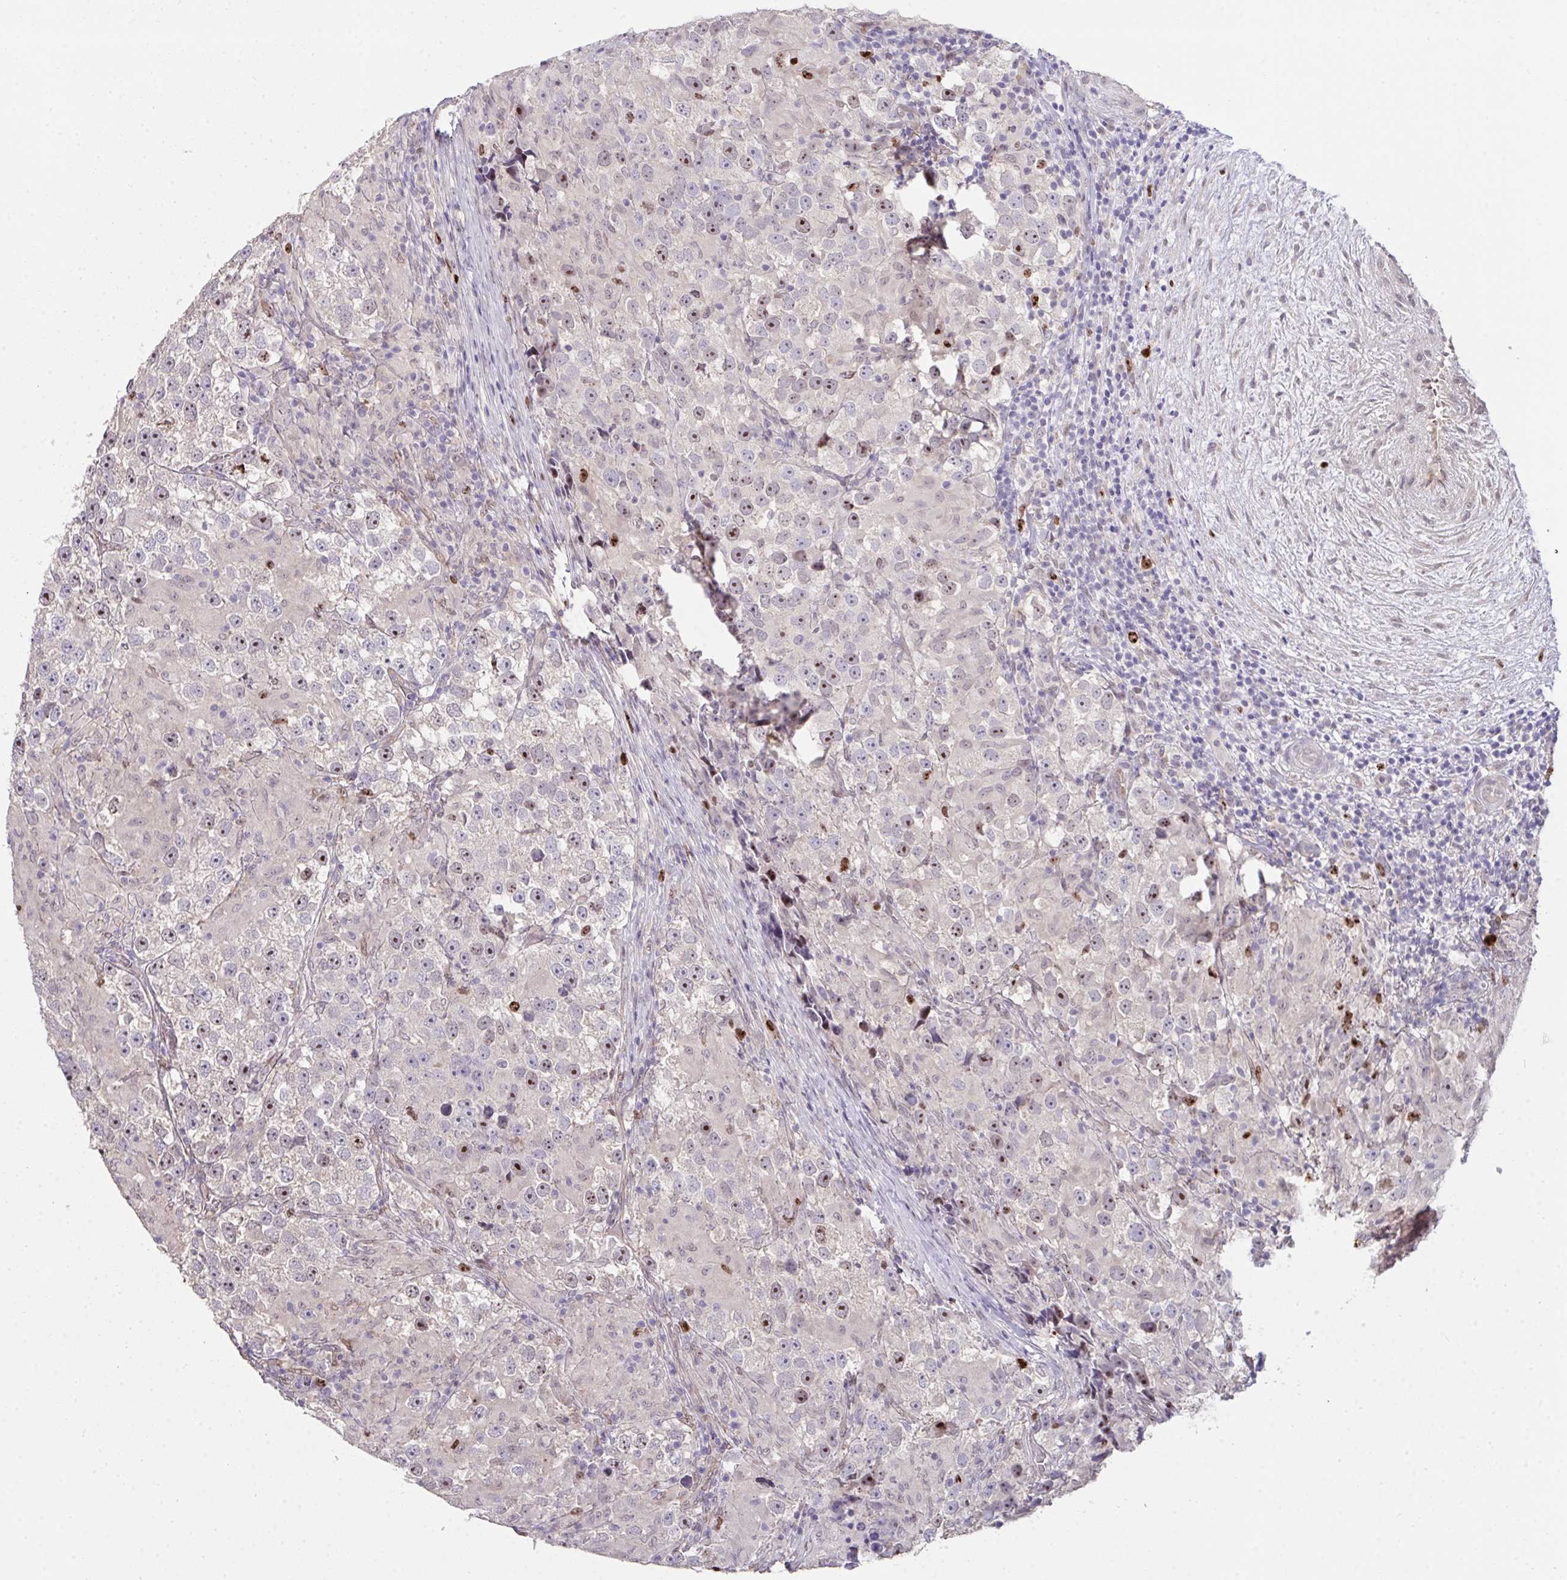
{"staining": {"intensity": "moderate", "quantity": "<25%", "location": "nuclear"}, "tissue": "testis cancer", "cell_type": "Tumor cells", "image_type": "cancer", "snomed": [{"axis": "morphology", "description": "Seminoma, NOS"}, {"axis": "topography", "description": "Testis"}], "caption": "Immunohistochemical staining of testis seminoma reveals low levels of moderate nuclear protein expression in about <25% of tumor cells.", "gene": "SETD7", "patient": {"sex": "male", "age": 46}}